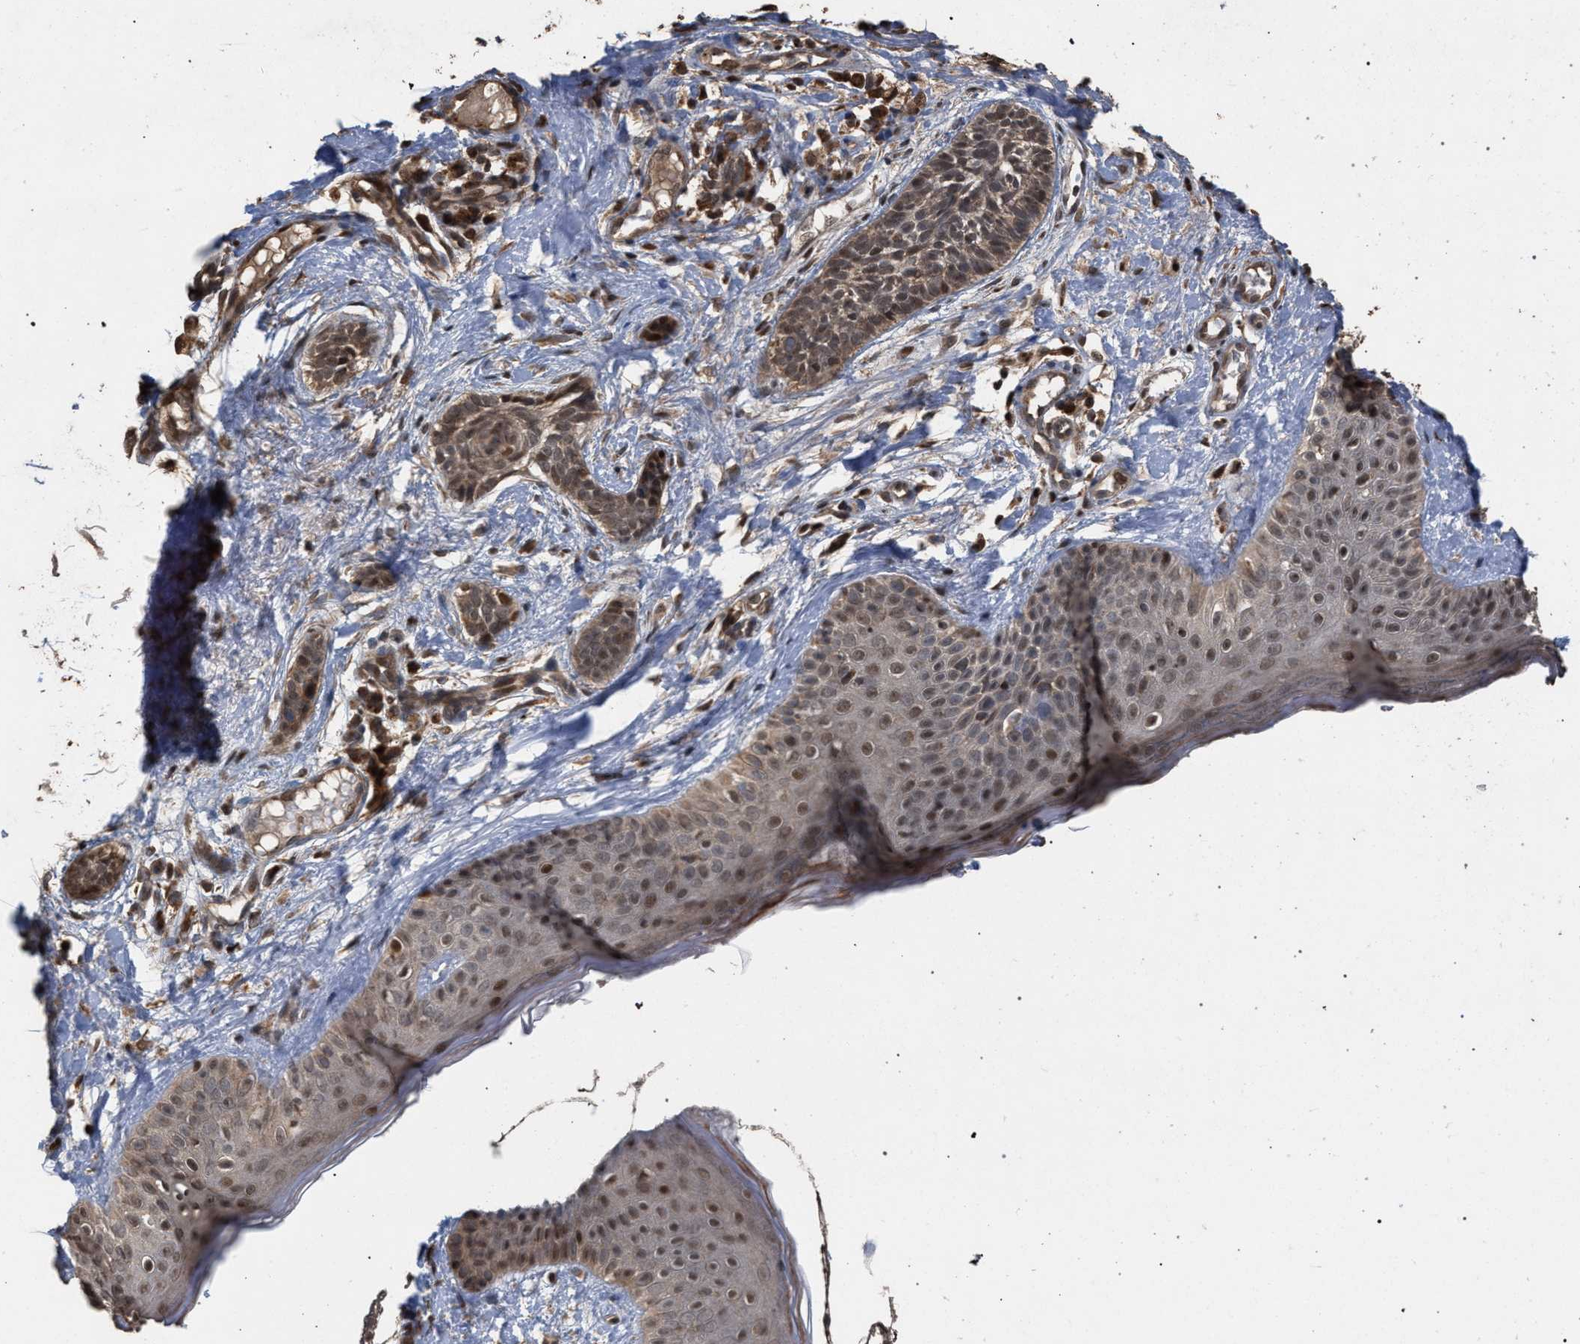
{"staining": {"intensity": "weak", "quantity": ">75%", "location": "cytoplasmic/membranous,nuclear"}, "tissue": "skin cancer", "cell_type": "Tumor cells", "image_type": "cancer", "snomed": [{"axis": "morphology", "description": "Normal tissue, NOS"}, {"axis": "morphology", "description": "Basal cell carcinoma"}, {"axis": "topography", "description": "Skin"}], "caption": "Skin basal cell carcinoma stained for a protein (brown) shows weak cytoplasmic/membranous and nuclear positive expression in about >75% of tumor cells.", "gene": "NAA35", "patient": {"sex": "male", "age": 63}}